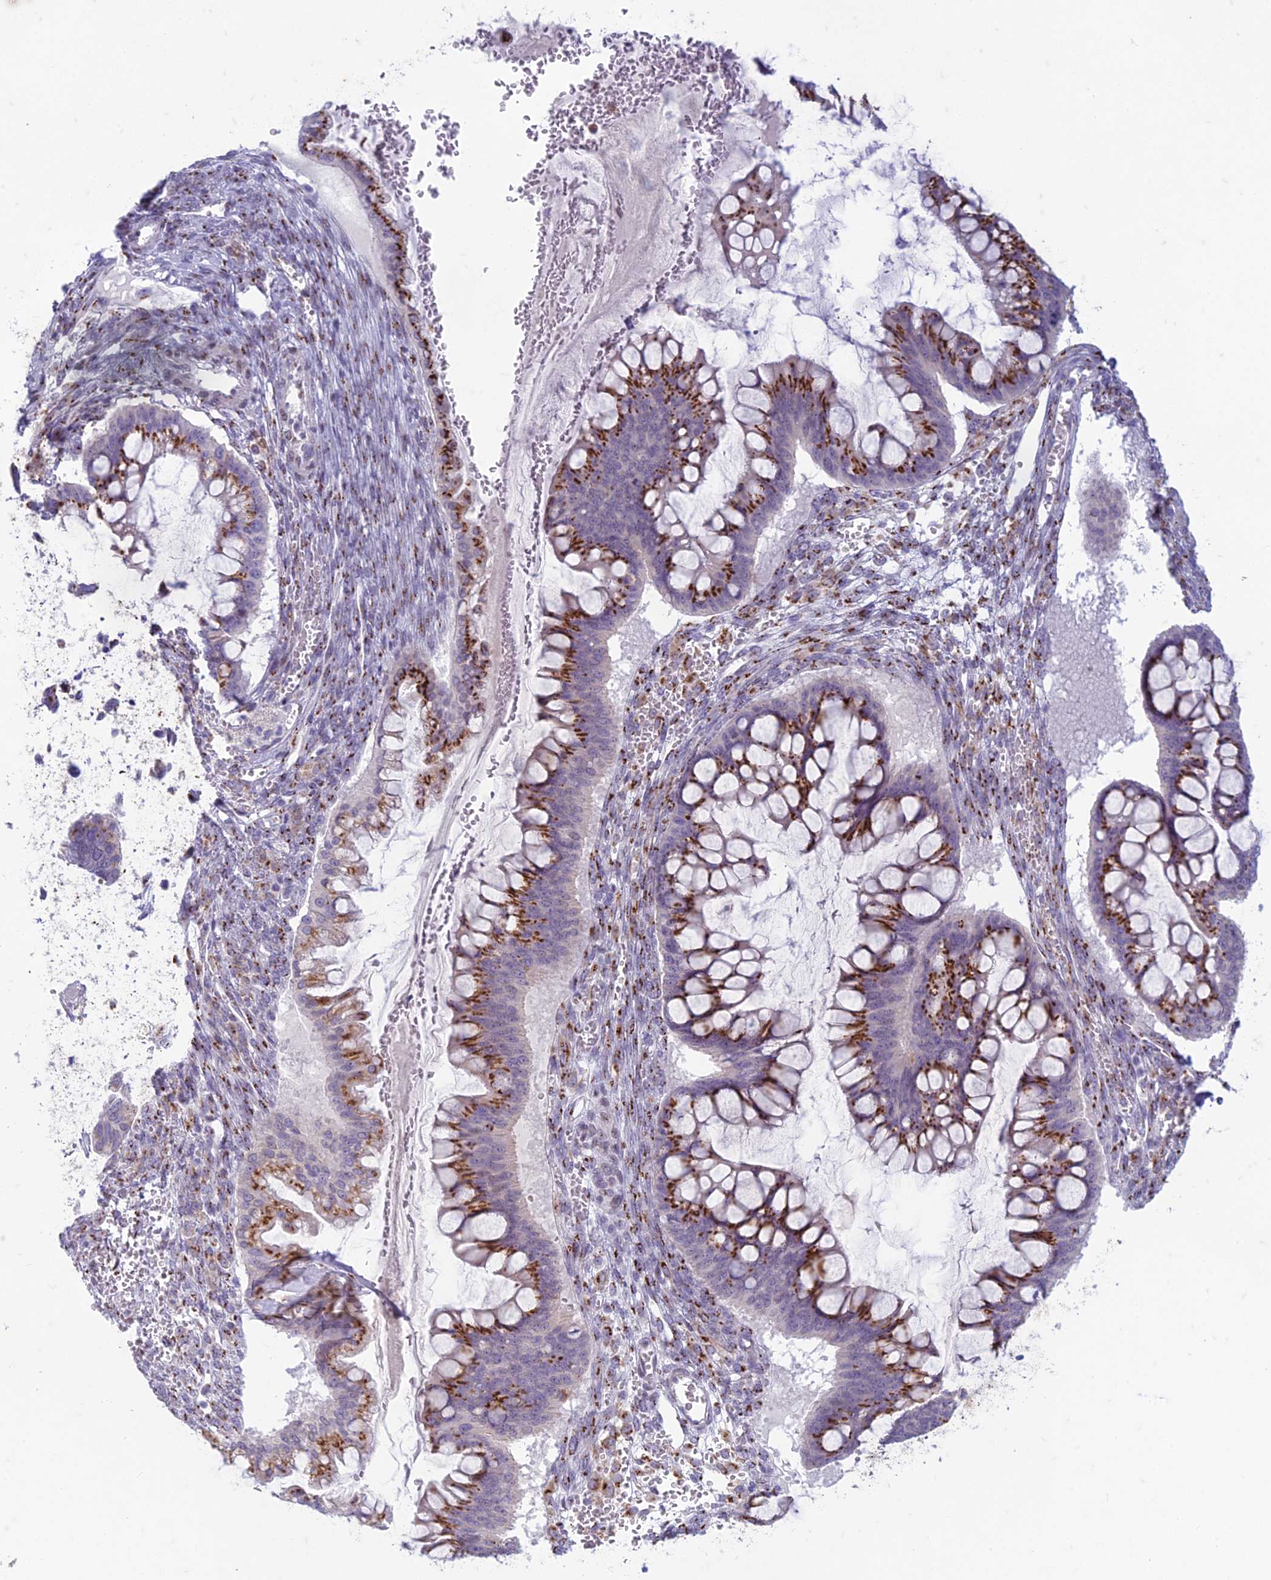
{"staining": {"intensity": "strong", "quantity": ">75%", "location": "cytoplasmic/membranous"}, "tissue": "ovarian cancer", "cell_type": "Tumor cells", "image_type": "cancer", "snomed": [{"axis": "morphology", "description": "Cystadenocarcinoma, mucinous, NOS"}, {"axis": "topography", "description": "Ovary"}], "caption": "Immunohistochemistry image of human ovarian mucinous cystadenocarcinoma stained for a protein (brown), which reveals high levels of strong cytoplasmic/membranous staining in approximately >75% of tumor cells.", "gene": "FAM3C", "patient": {"sex": "female", "age": 73}}